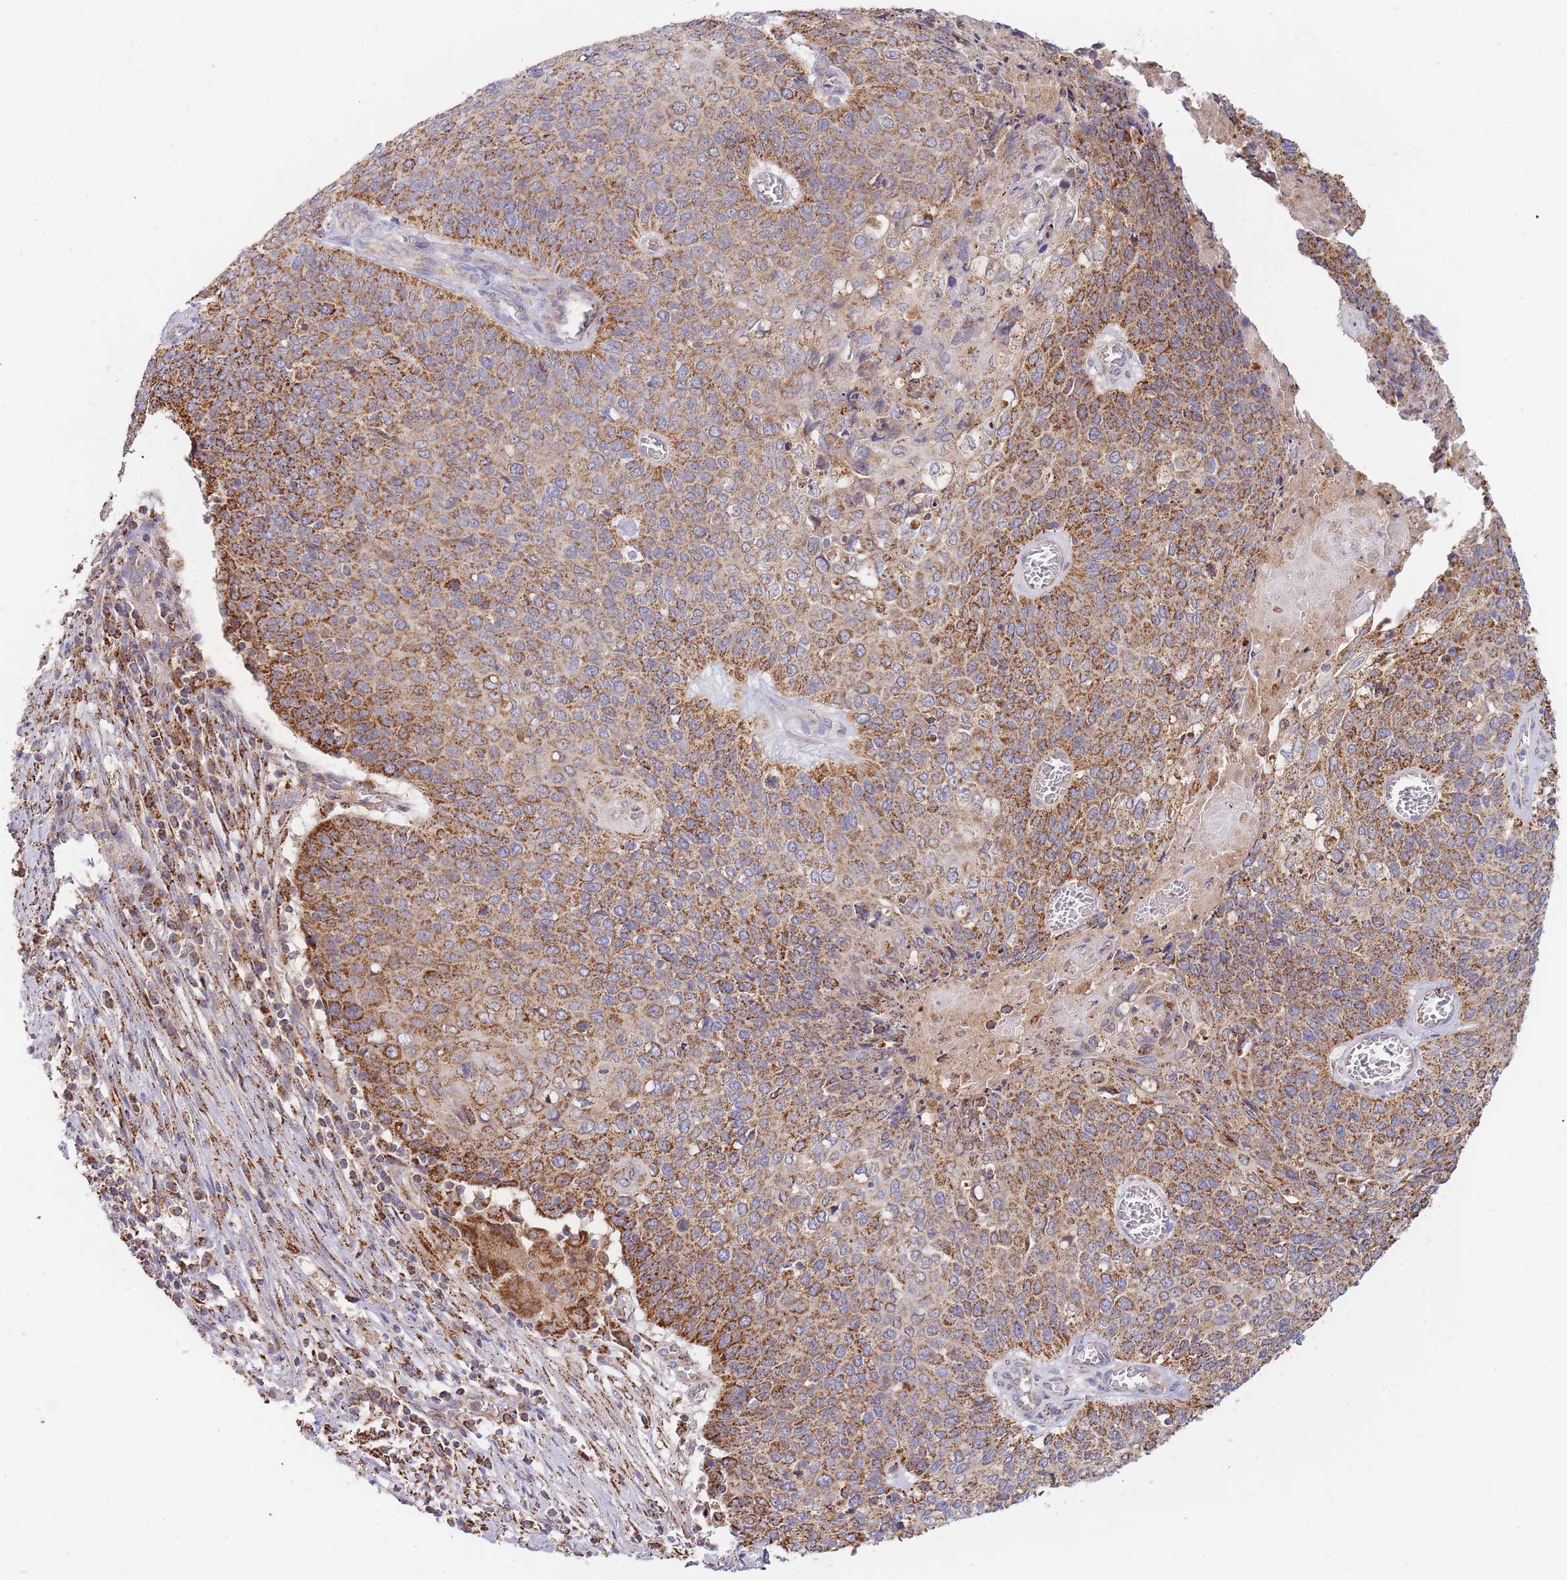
{"staining": {"intensity": "moderate", "quantity": ">75%", "location": "cytoplasmic/membranous"}, "tissue": "cervical cancer", "cell_type": "Tumor cells", "image_type": "cancer", "snomed": [{"axis": "morphology", "description": "Squamous cell carcinoma, NOS"}, {"axis": "topography", "description": "Cervix"}], "caption": "Immunohistochemical staining of human cervical squamous cell carcinoma exhibits medium levels of moderate cytoplasmic/membranous staining in approximately >75% of tumor cells.", "gene": "MRPL17", "patient": {"sex": "female", "age": 39}}